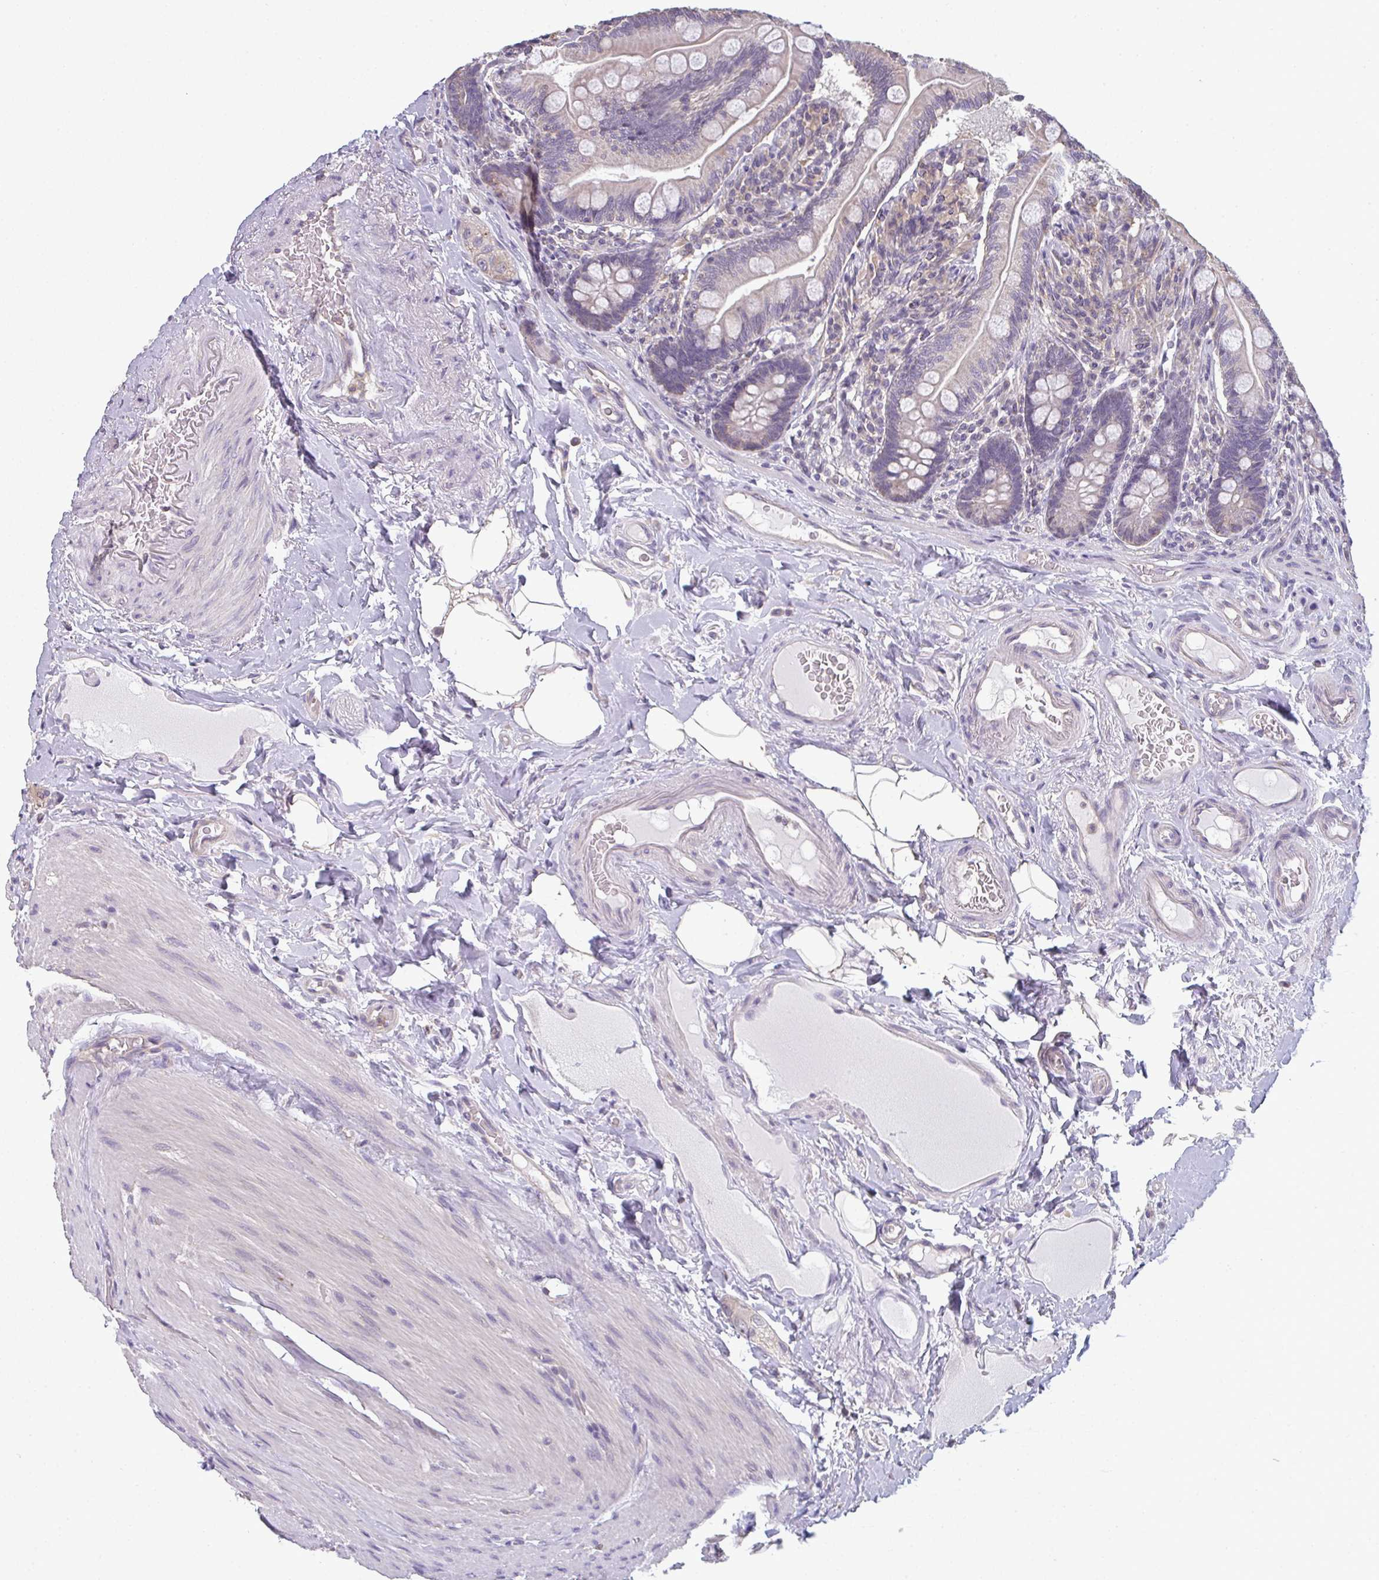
{"staining": {"intensity": "weak", "quantity": "25%-75%", "location": "cytoplasmic/membranous"}, "tissue": "small intestine", "cell_type": "Glandular cells", "image_type": "normal", "snomed": [{"axis": "morphology", "description": "Normal tissue, NOS"}, {"axis": "topography", "description": "Small intestine"}], "caption": "Immunohistochemical staining of normal human small intestine reveals 25%-75% levels of weak cytoplasmic/membranous protein staining in approximately 25%-75% of glandular cells. The protein is stained brown, and the nuclei are stained in blue (DAB IHC with brightfield microscopy, high magnification).", "gene": "CXCR1", "patient": {"sex": "female", "age": 64}}